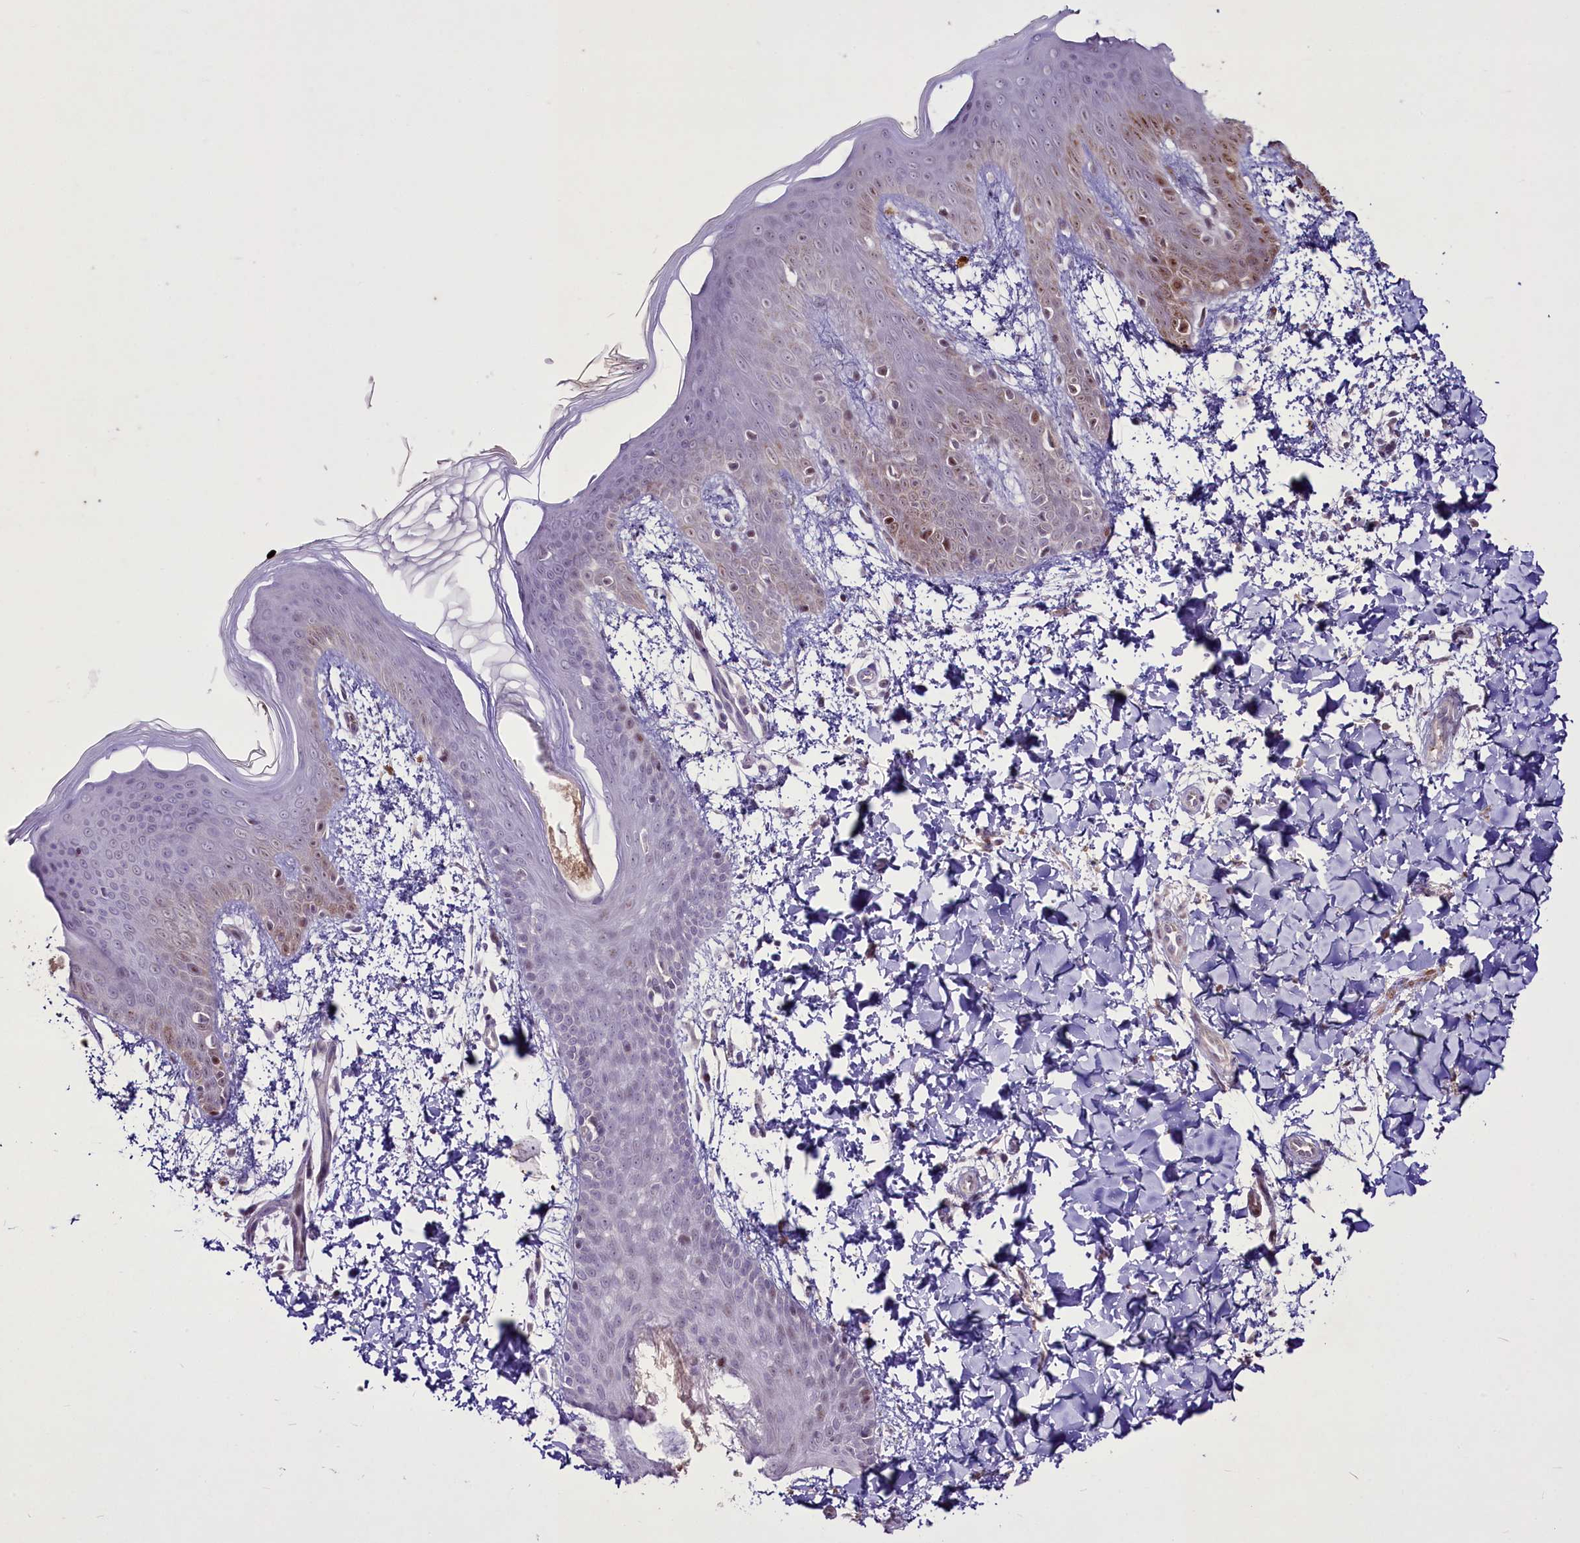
{"staining": {"intensity": "moderate", "quantity": ">75%", "location": "cytoplasmic/membranous"}, "tissue": "skin", "cell_type": "Fibroblasts", "image_type": "normal", "snomed": [{"axis": "morphology", "description": "Normal tissue, NOS"}, {"axis": "topography", "description": "Skin"}], "caption": "A brown stain highlights moderate cytoplasmic/membranous staining of a protein in fibroblasts of normal human skin. Nuclei are stained in blue.", "gene": "SUSD3", "patient": {"sex": "male", "age": 36}}